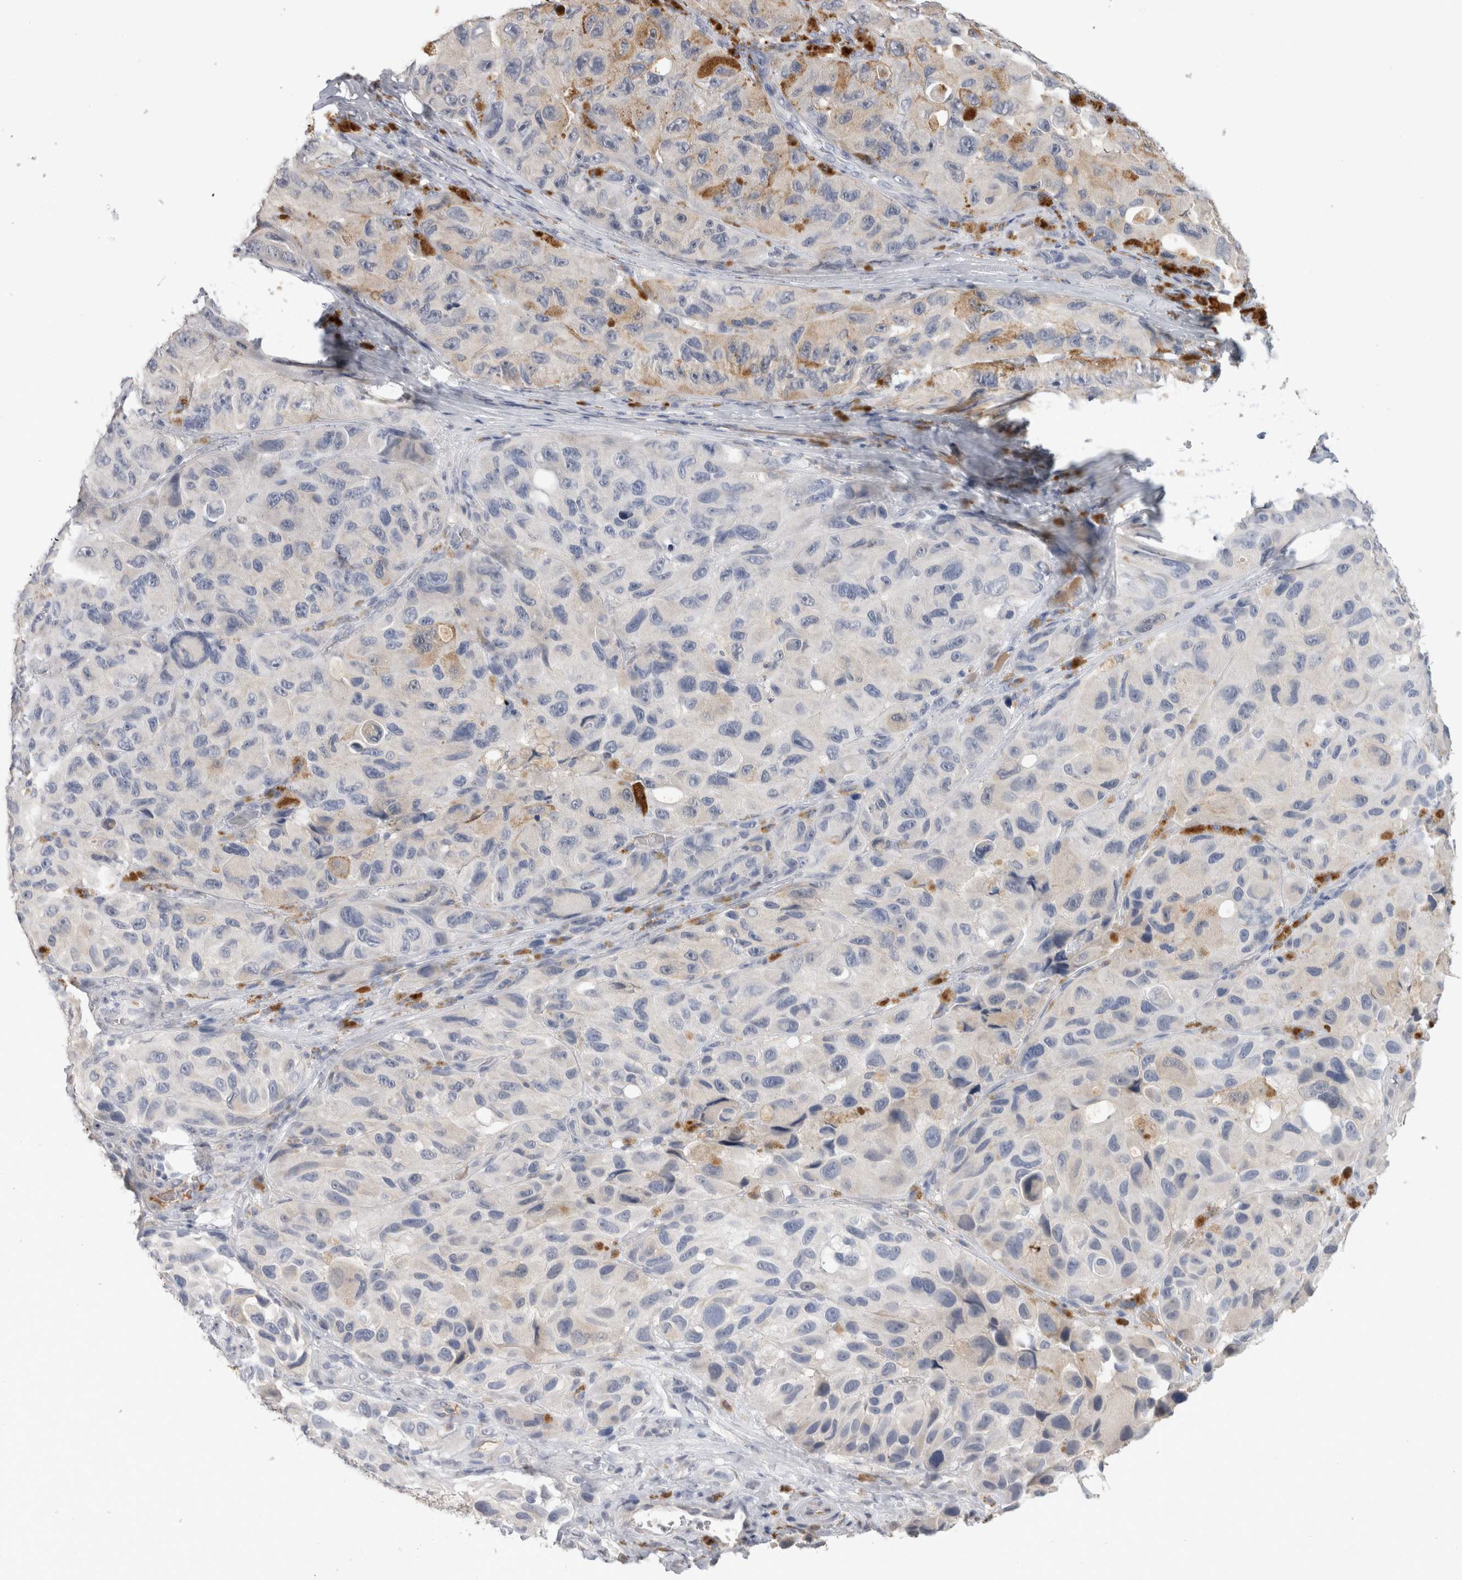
{"staining": {"intensity": "negative", "quantity": "none", "location": "none"}, "tissue": "melanoma", "cell_type": "Tumor cells", "image_type": "cancer", "snomed": [{"axis": "morphology", "description": "Malignant melanoma, NOS"}, {"axis": "topography", "description": "Skin"}], "caption": "This histopathology image is of malignant melanoma stained with IHC to label a protein in brown with the nuclei are counter-stained blue. There is no positivity in tumor cells.", "gene": "SCGB1A1", "patient": {"sex": "female", "age": 73}}